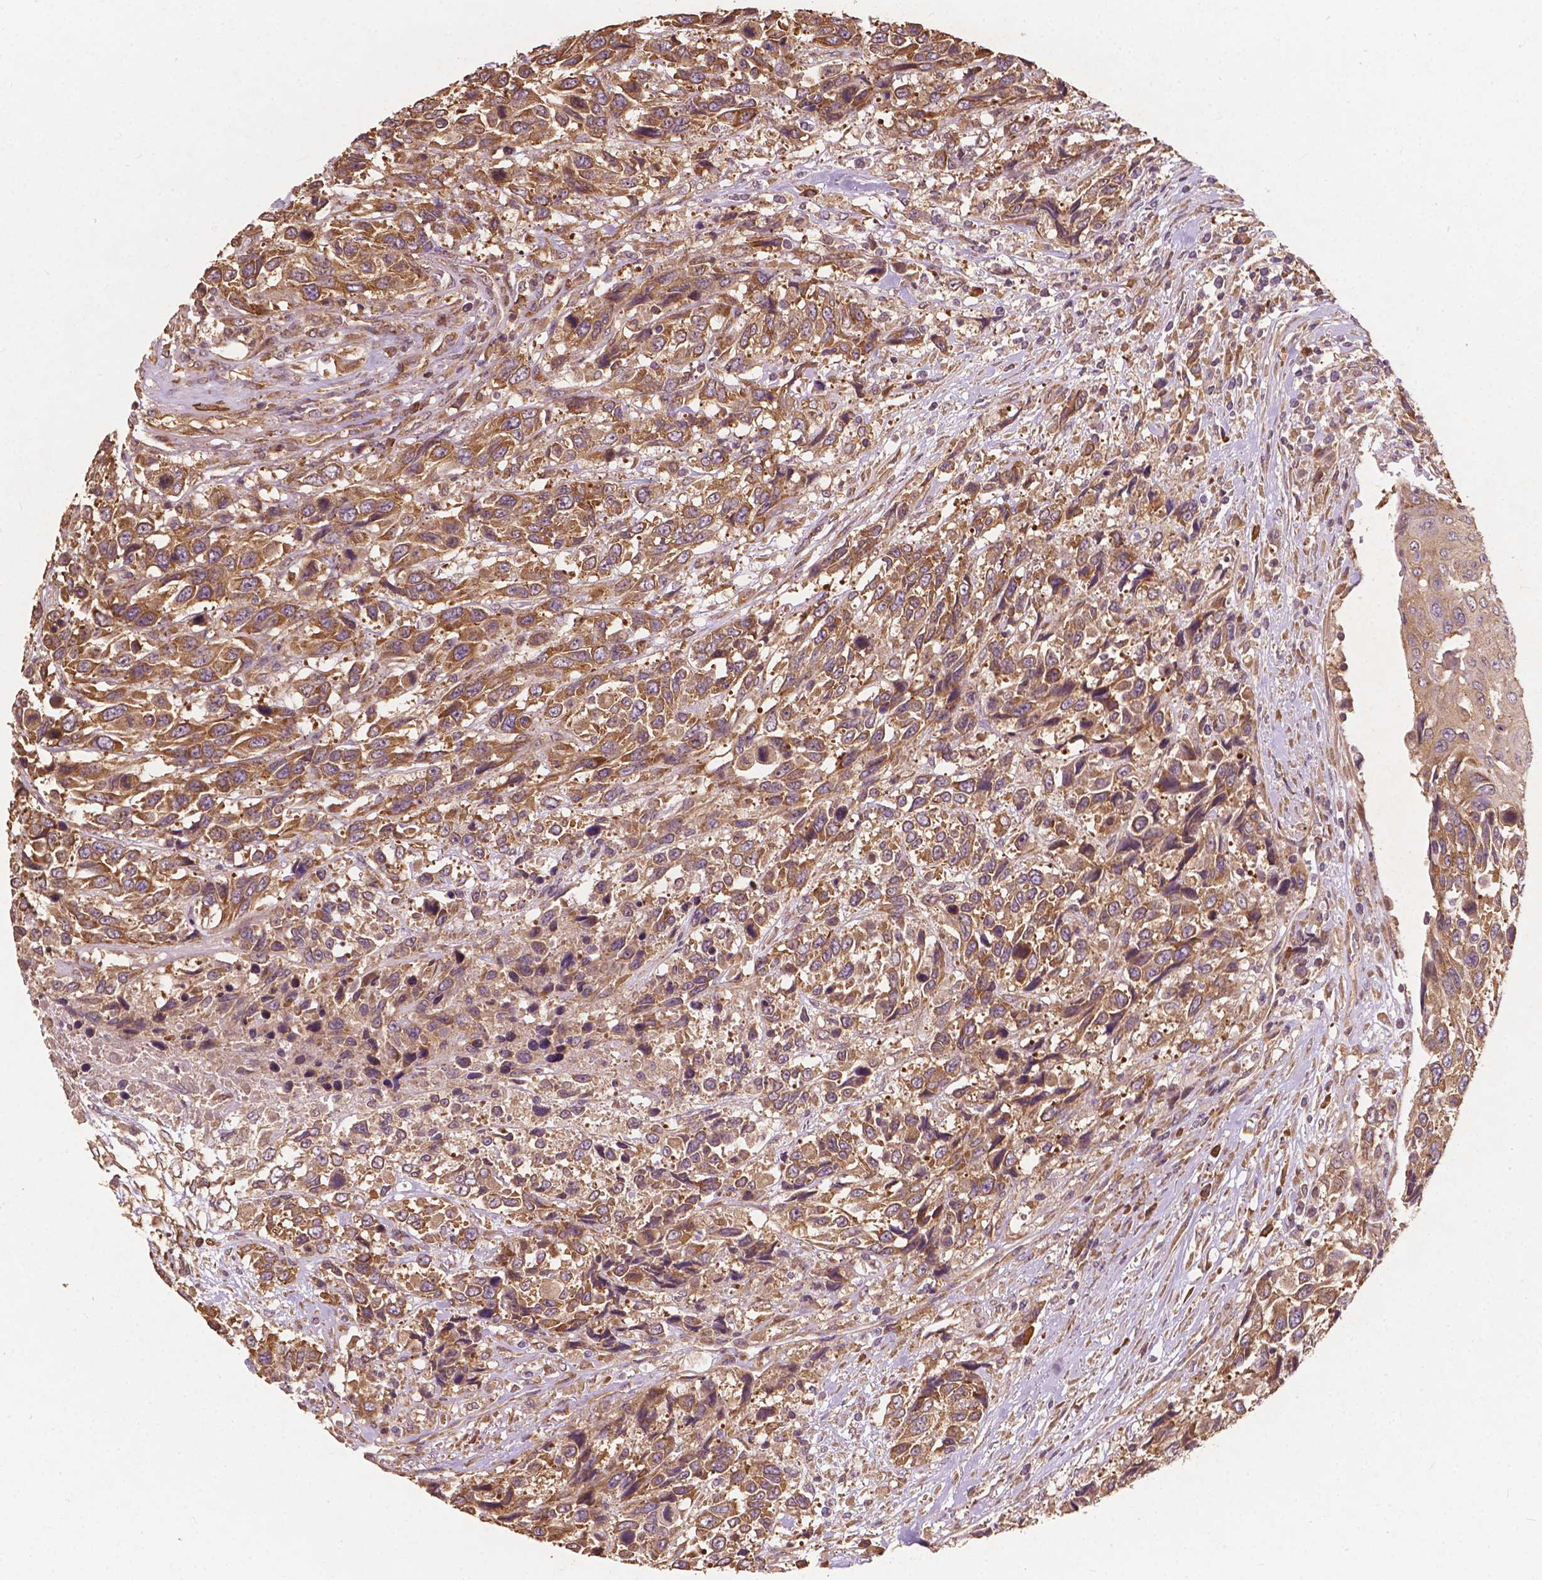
{"staining": {"intensity": "moderate", "quantity": ">75%", "location": "cytoplasmic/membranous"}, "tissue": "urothelial cancer", "cell_type": "Tumor cells", "image_type": "cancer", "snomed": [{"axis": "morphology", "description": "Urothelial carcinoma, High grade"}, {"axis": "topography", "description": "Urinary bladder"}], "caption": "Approximately >75% of tumor cells in urothelial cancer show moderate cytoplasmic/membranous protein staining as visualized by brown immunohistochemical staining.", "gene": "G3BP1", "patient": {"sex": "female", "age": 70}}